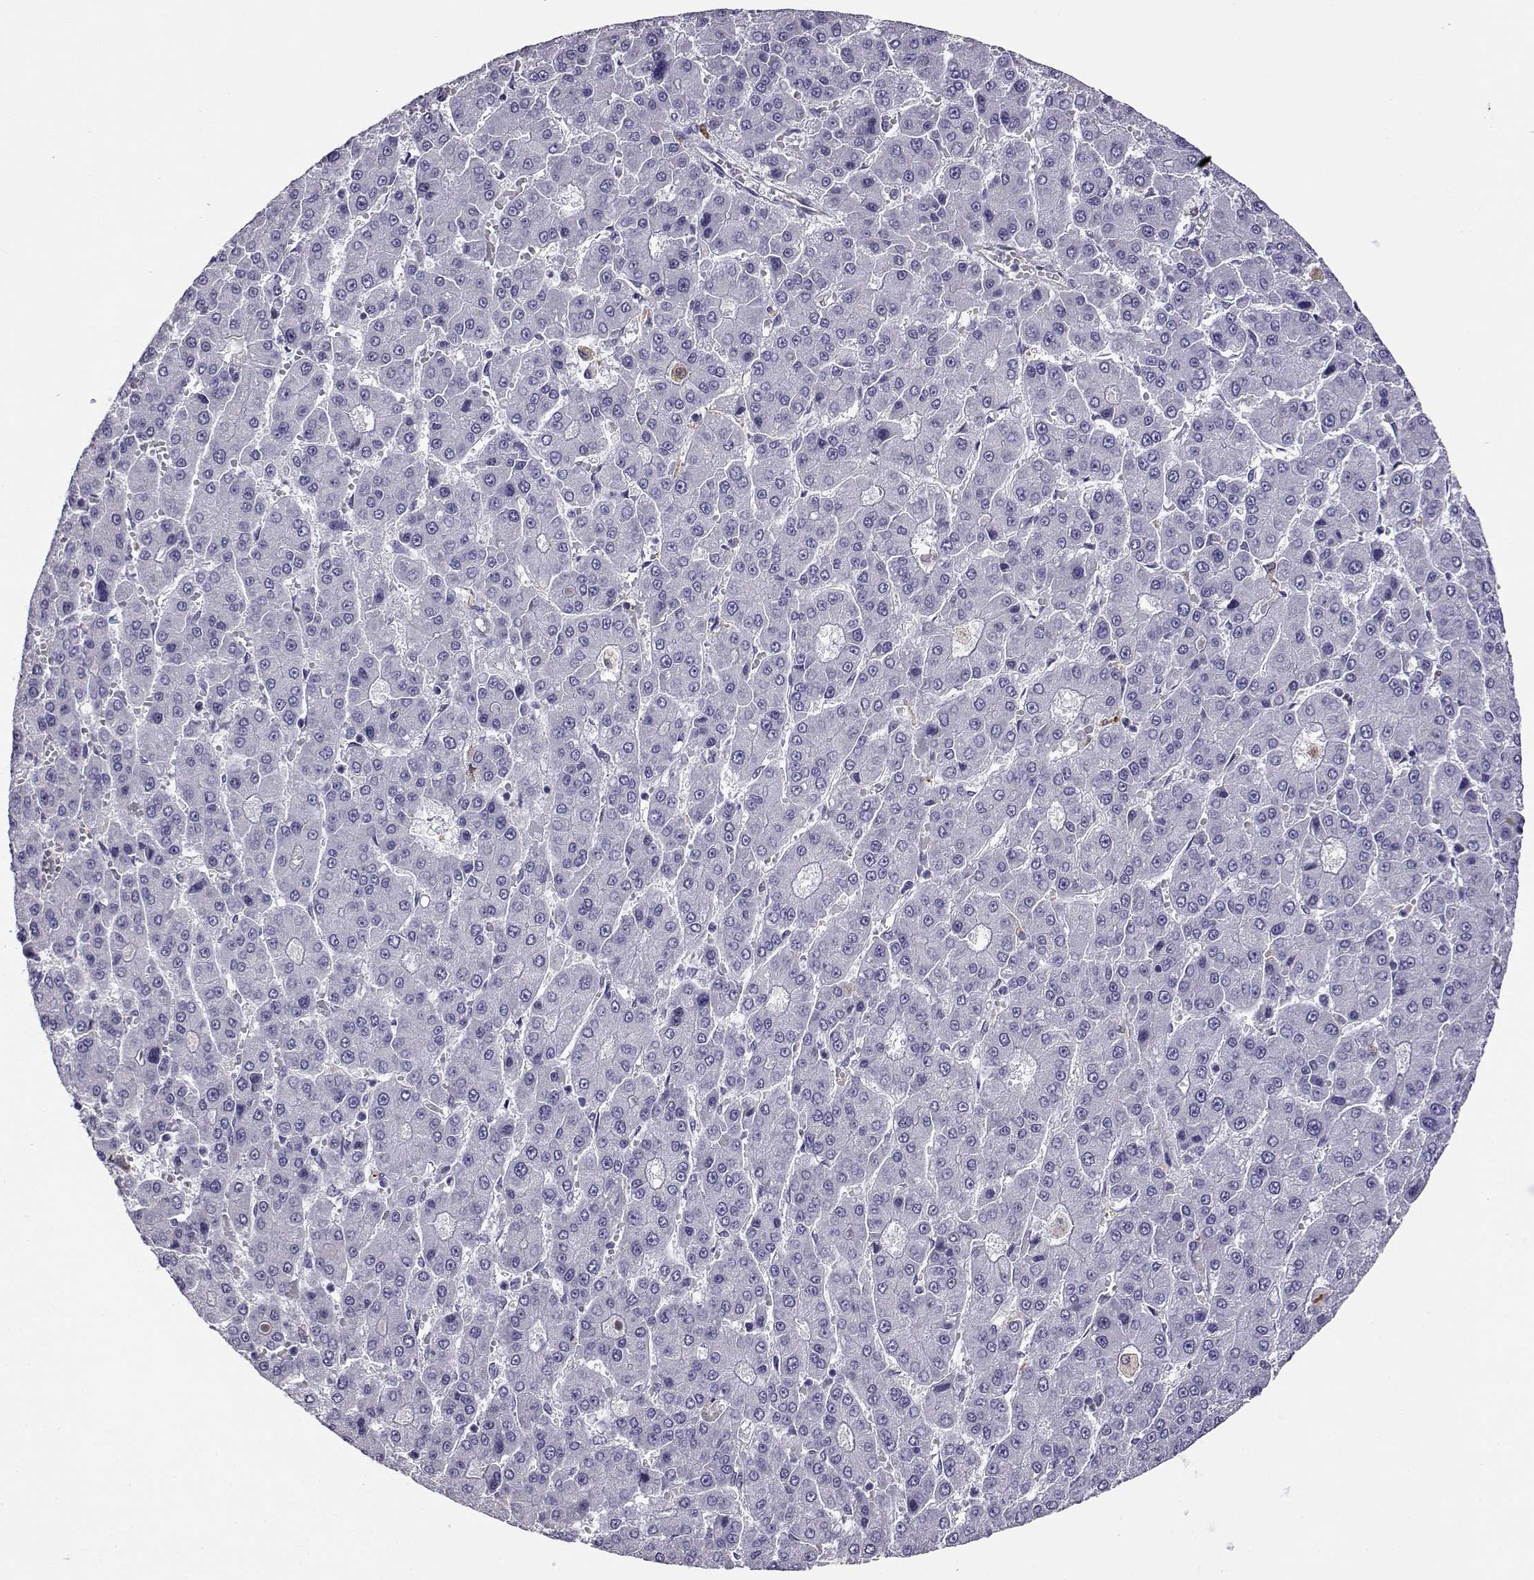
{"staining": {"intensity": "negative", "quantity": "none", "location": "none"}, "tissue": "liver cancer", "cell_type": "Tumor cells", "image_type": "cancer", "snomed": [{"axis": "morphology", "description": "Carcinoma, Hepatocellular, NOS"}, {"axis": "topography", "description": "Liver"}], "caption": "Photomicrograph shows no significant protein expression in tumor cells of hepatocellular carcinoma (liver).", "gene": "AKR1B1", "patient": {"sex": "male", "age": 70}}